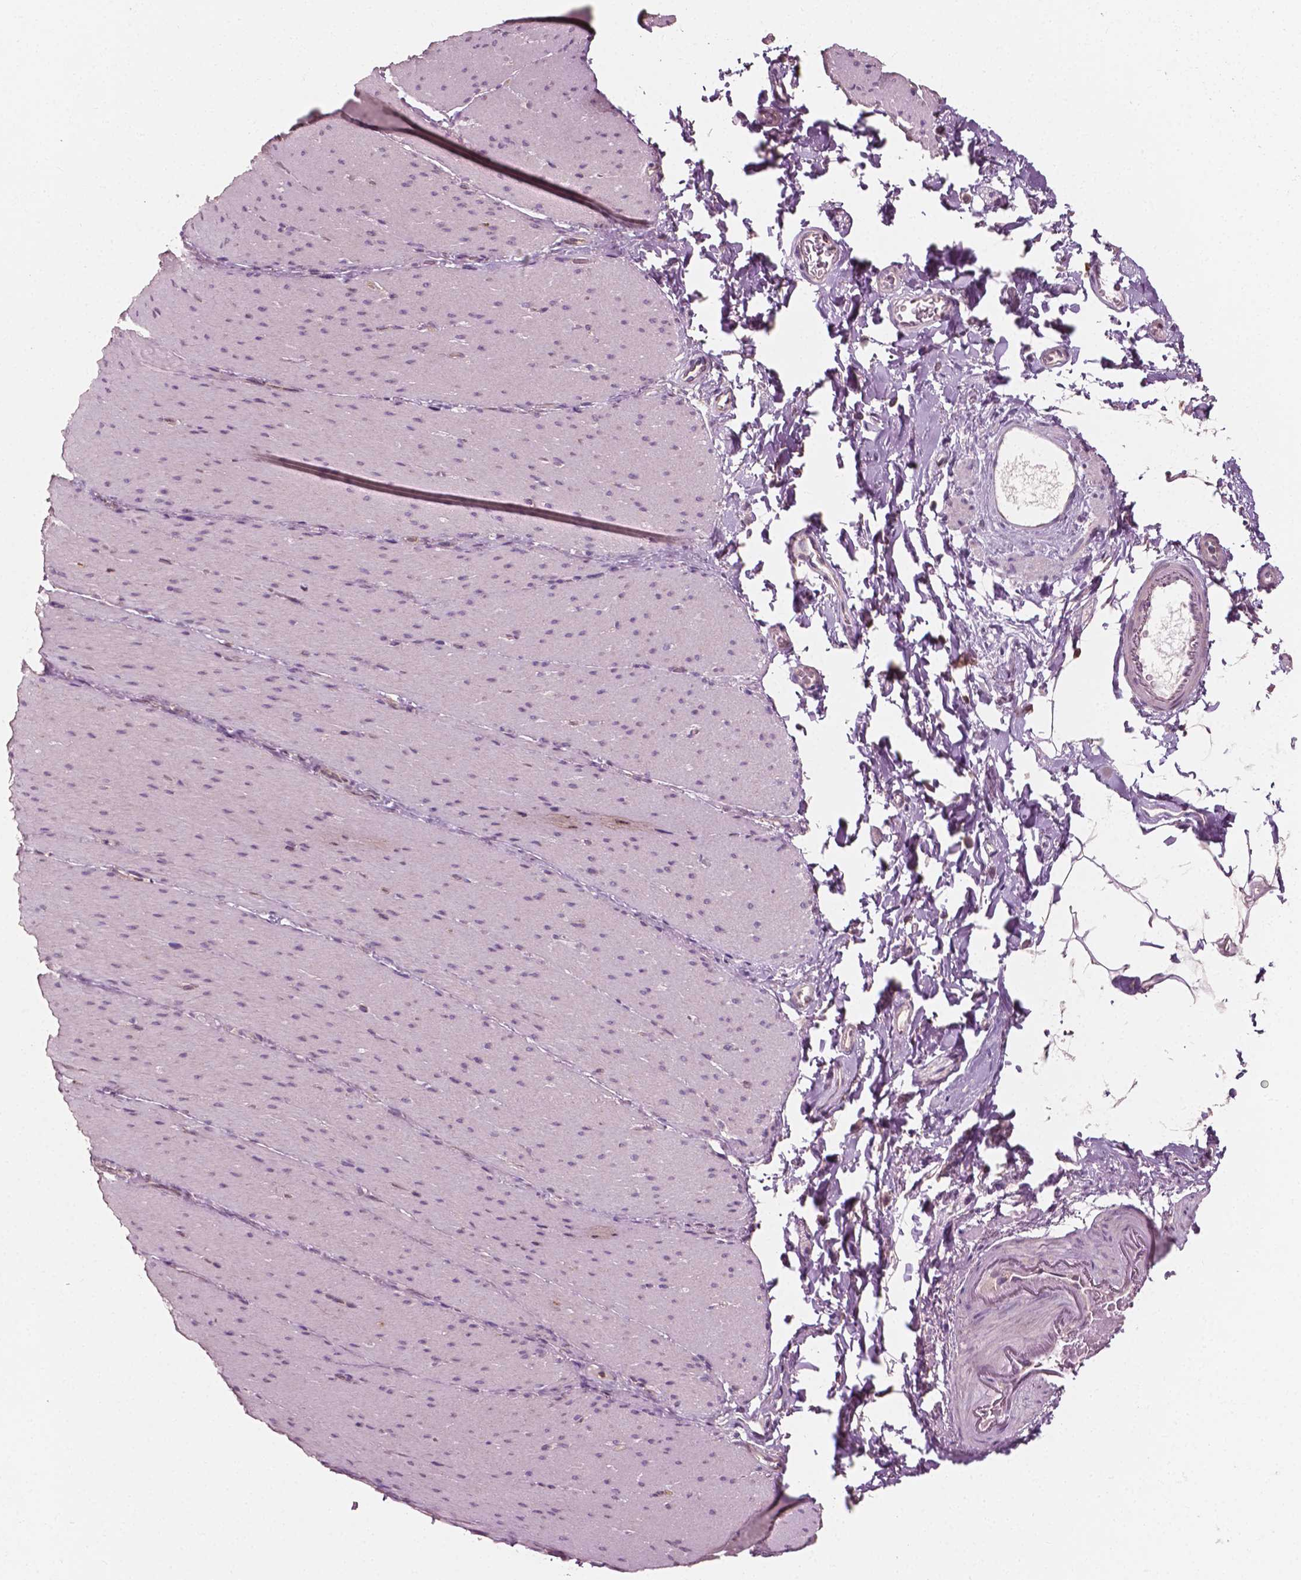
{"staining": {"intensity": "negative", "quantity": "none", "location": "none"}, "tissue": "smooth muscle", "cell_type": "Smooth muscle cells", "image_type": "normal", "snomed": [{"axis": "morphology", "description": "Normal tissue, NOS"}, {"axis": "topography", "description": "Smooth muscle"}, {"axis": "topography", "description": "Colon"}], "caption": "Immunohistochemistry photomicrograph of unremarkable smooth muscle: human smooth muscle stained with DAB (3,3'-diaminobenzidine) demonstrates no significant protein expression in smooth muscle cells.", "gene": "MCL1", "patient": {"sex": "male", "age": 73}}